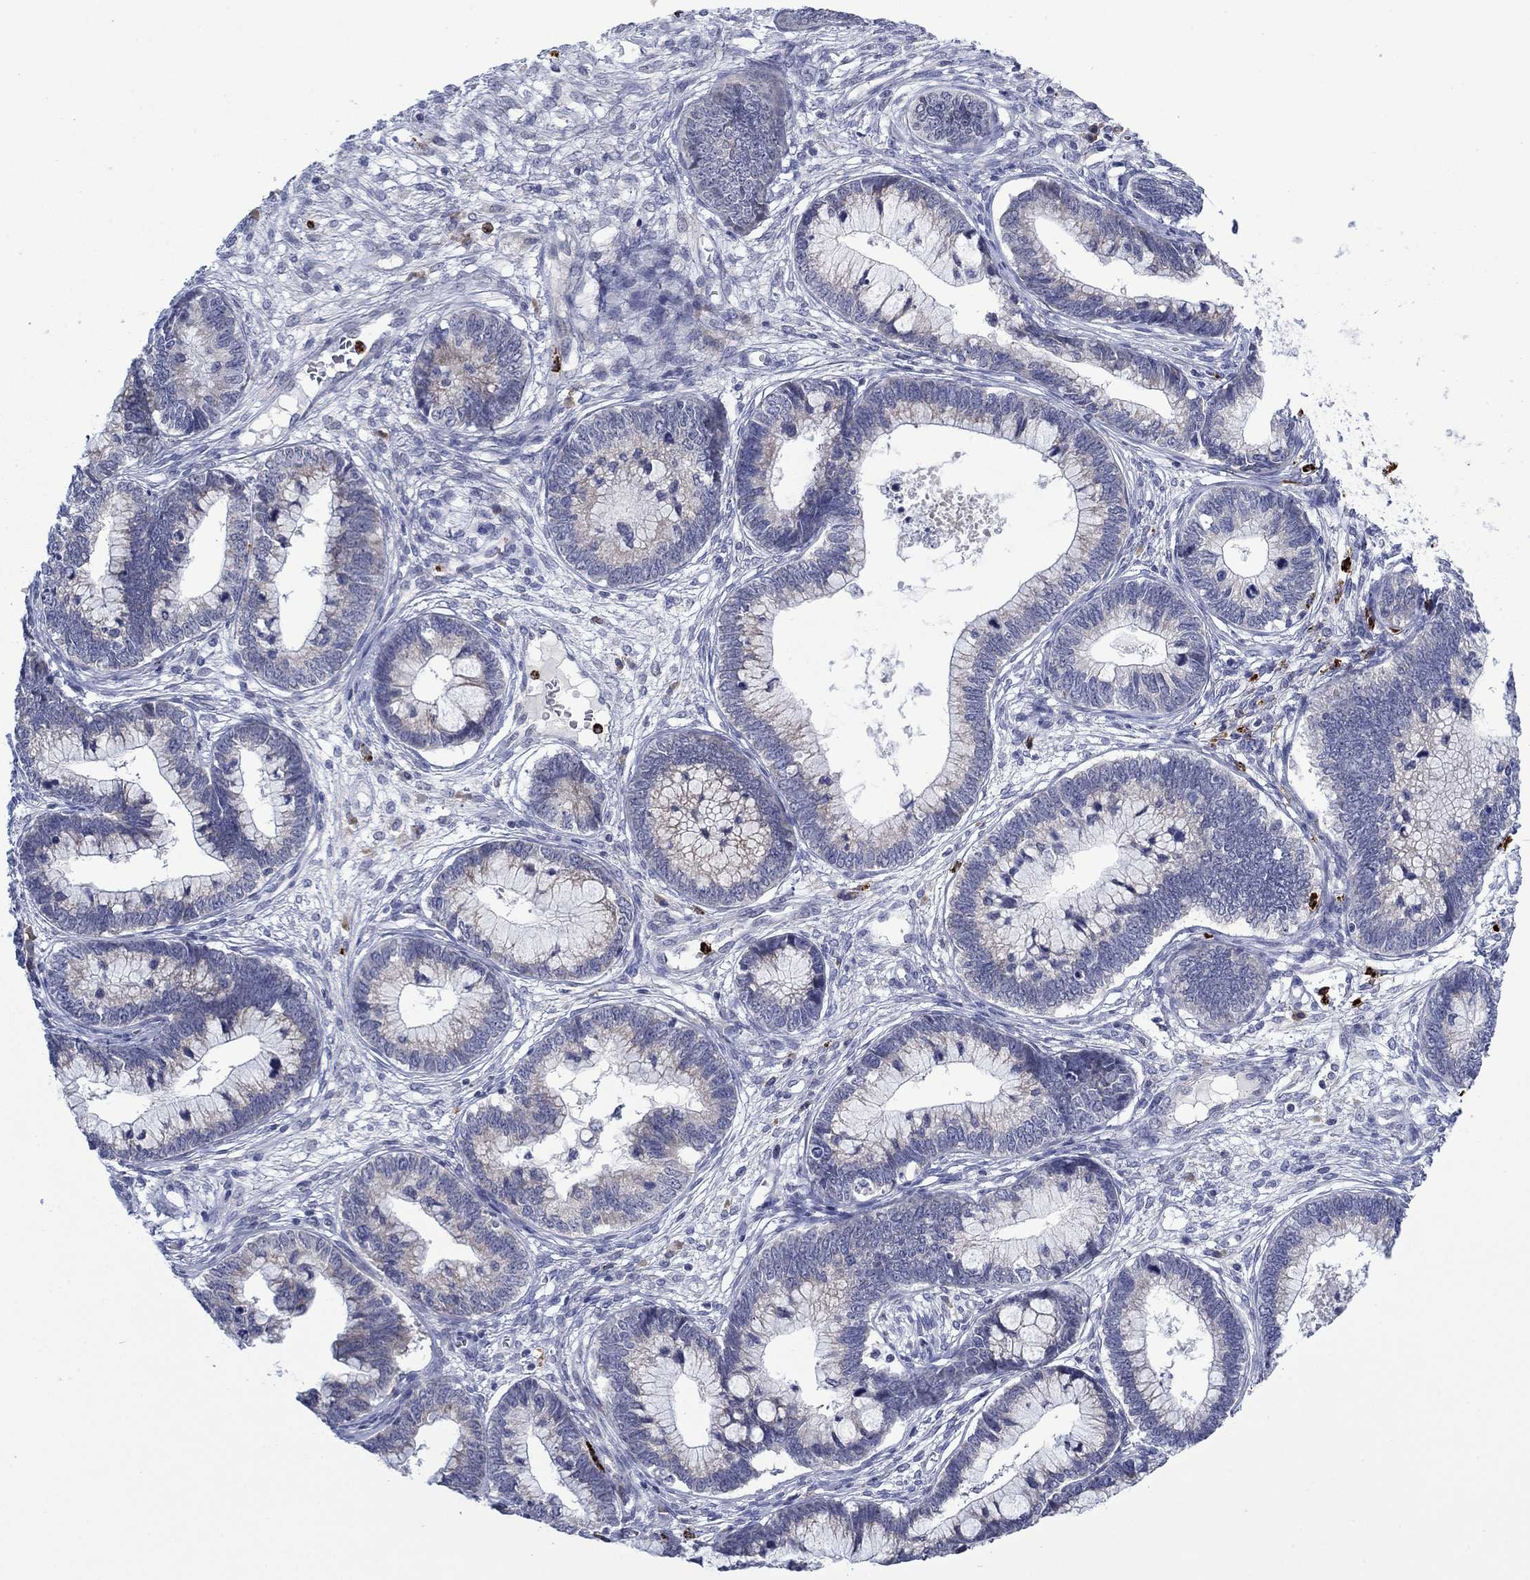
{"staining": {"intensity": "negative", "quantity": "none", "location": "none"}, "tissue": "cervical cancer", "cell_type": "Tumor cells", "image_type": "cancer", "snomed": [{"axis": "morphology", "description": "Adenocarcinoma, NOS"}, {"axis": "topography", "description": "Cervix"}], "caption": "Cervical cancer stained for a protein using immunohistochemistry shows no expression tumor cells.", "gene": "MTRFR", "patient": {"sex": "female", "age": 44}}